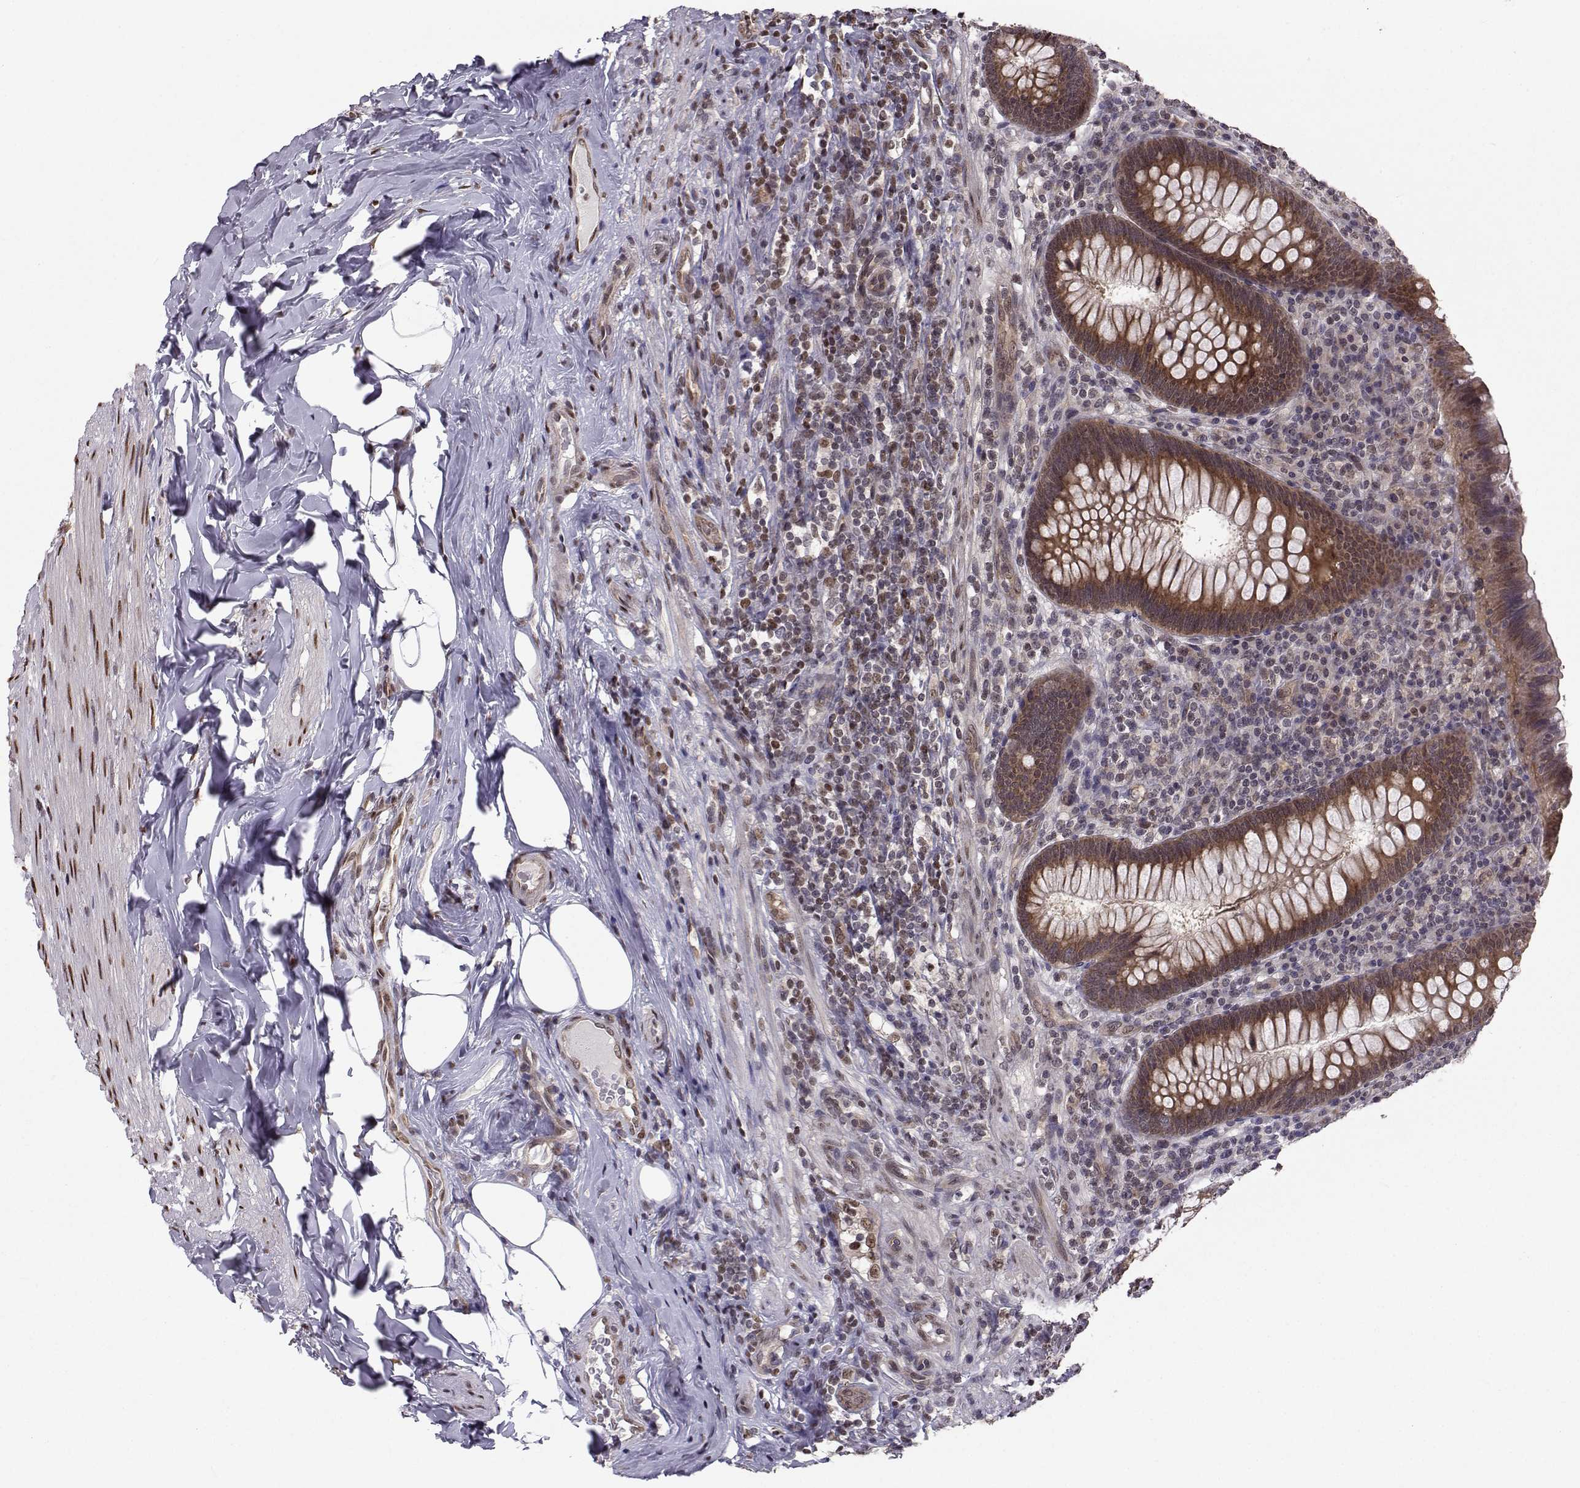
{"staining": {"intensity": "strong", "quantity": "25%-75%", "location": "cytoplasmic/membranous,nuclear"}, "tissue": "appendix", "cell_type": "Glandular cells", "image_type": "normal", "snomed": [{"axis": "morphology", "description": "Normal tissue, NOS"}, {"axis": "topography", "description": "Appendix"}], "caption": "High-power microscopy captured an IHC micrograph of benign appendix, revealing strong cytoplasmic/membranous,nuclear expression in about 25%-75% of glandular cells.", "gene": "PKN2", "patient": {"sex": "male", "age": 47}}